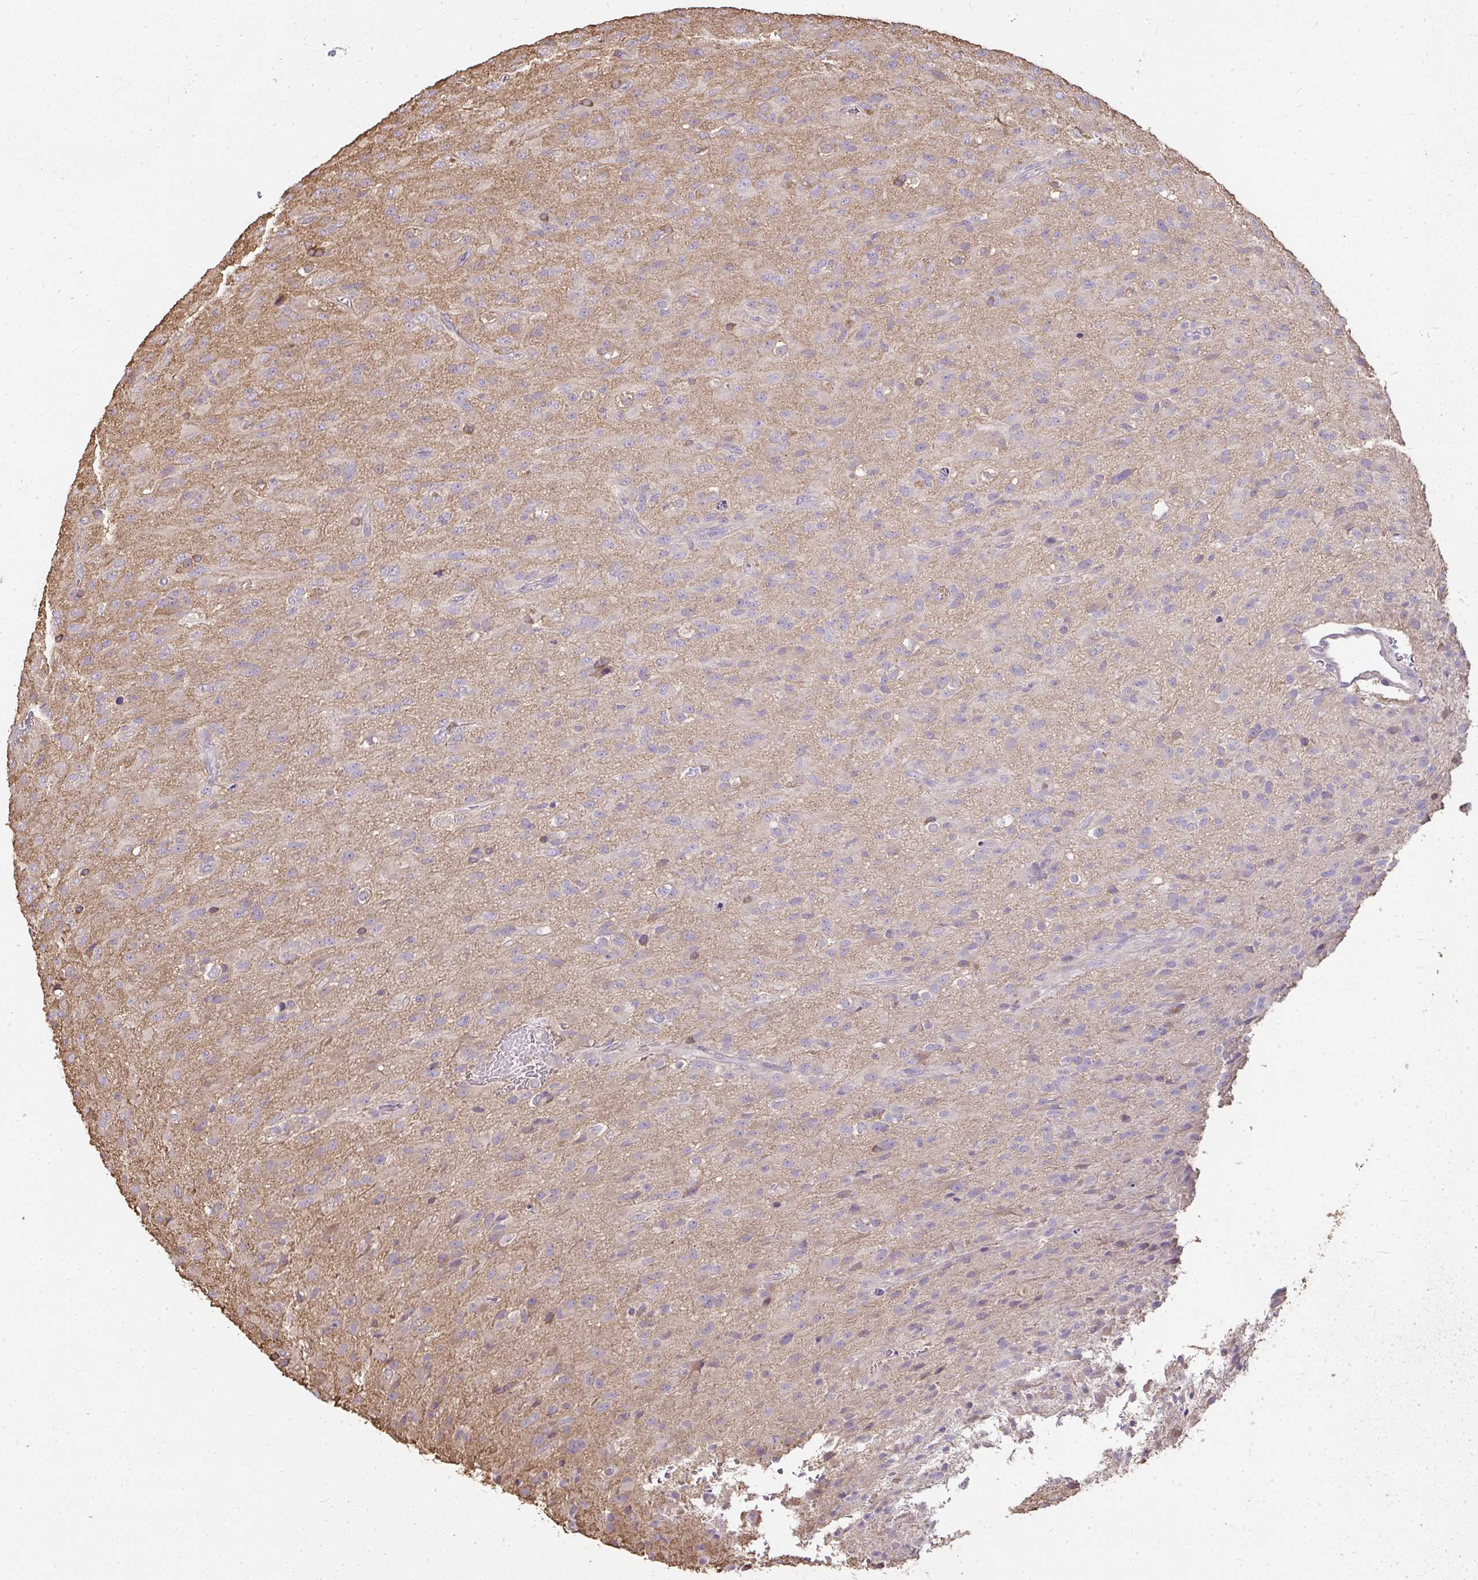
{"staining": {"intensity": "negative", "quantity": "none", "location": "none"}, "tissue": "glioma", "cell_type": "Tumor cells", "image_type": "cancer", "snomed": [{"axis": "morphology", "description": "Glioma, malignant, Low grade"}, {"axis": "topography", "description": "Brain"}], "caption": "Glioma stained for a protein using IHC demonstrates no staining tumor cells.", "gene": "BRINP3", "patient": {"sex": "male", "age": 65}}